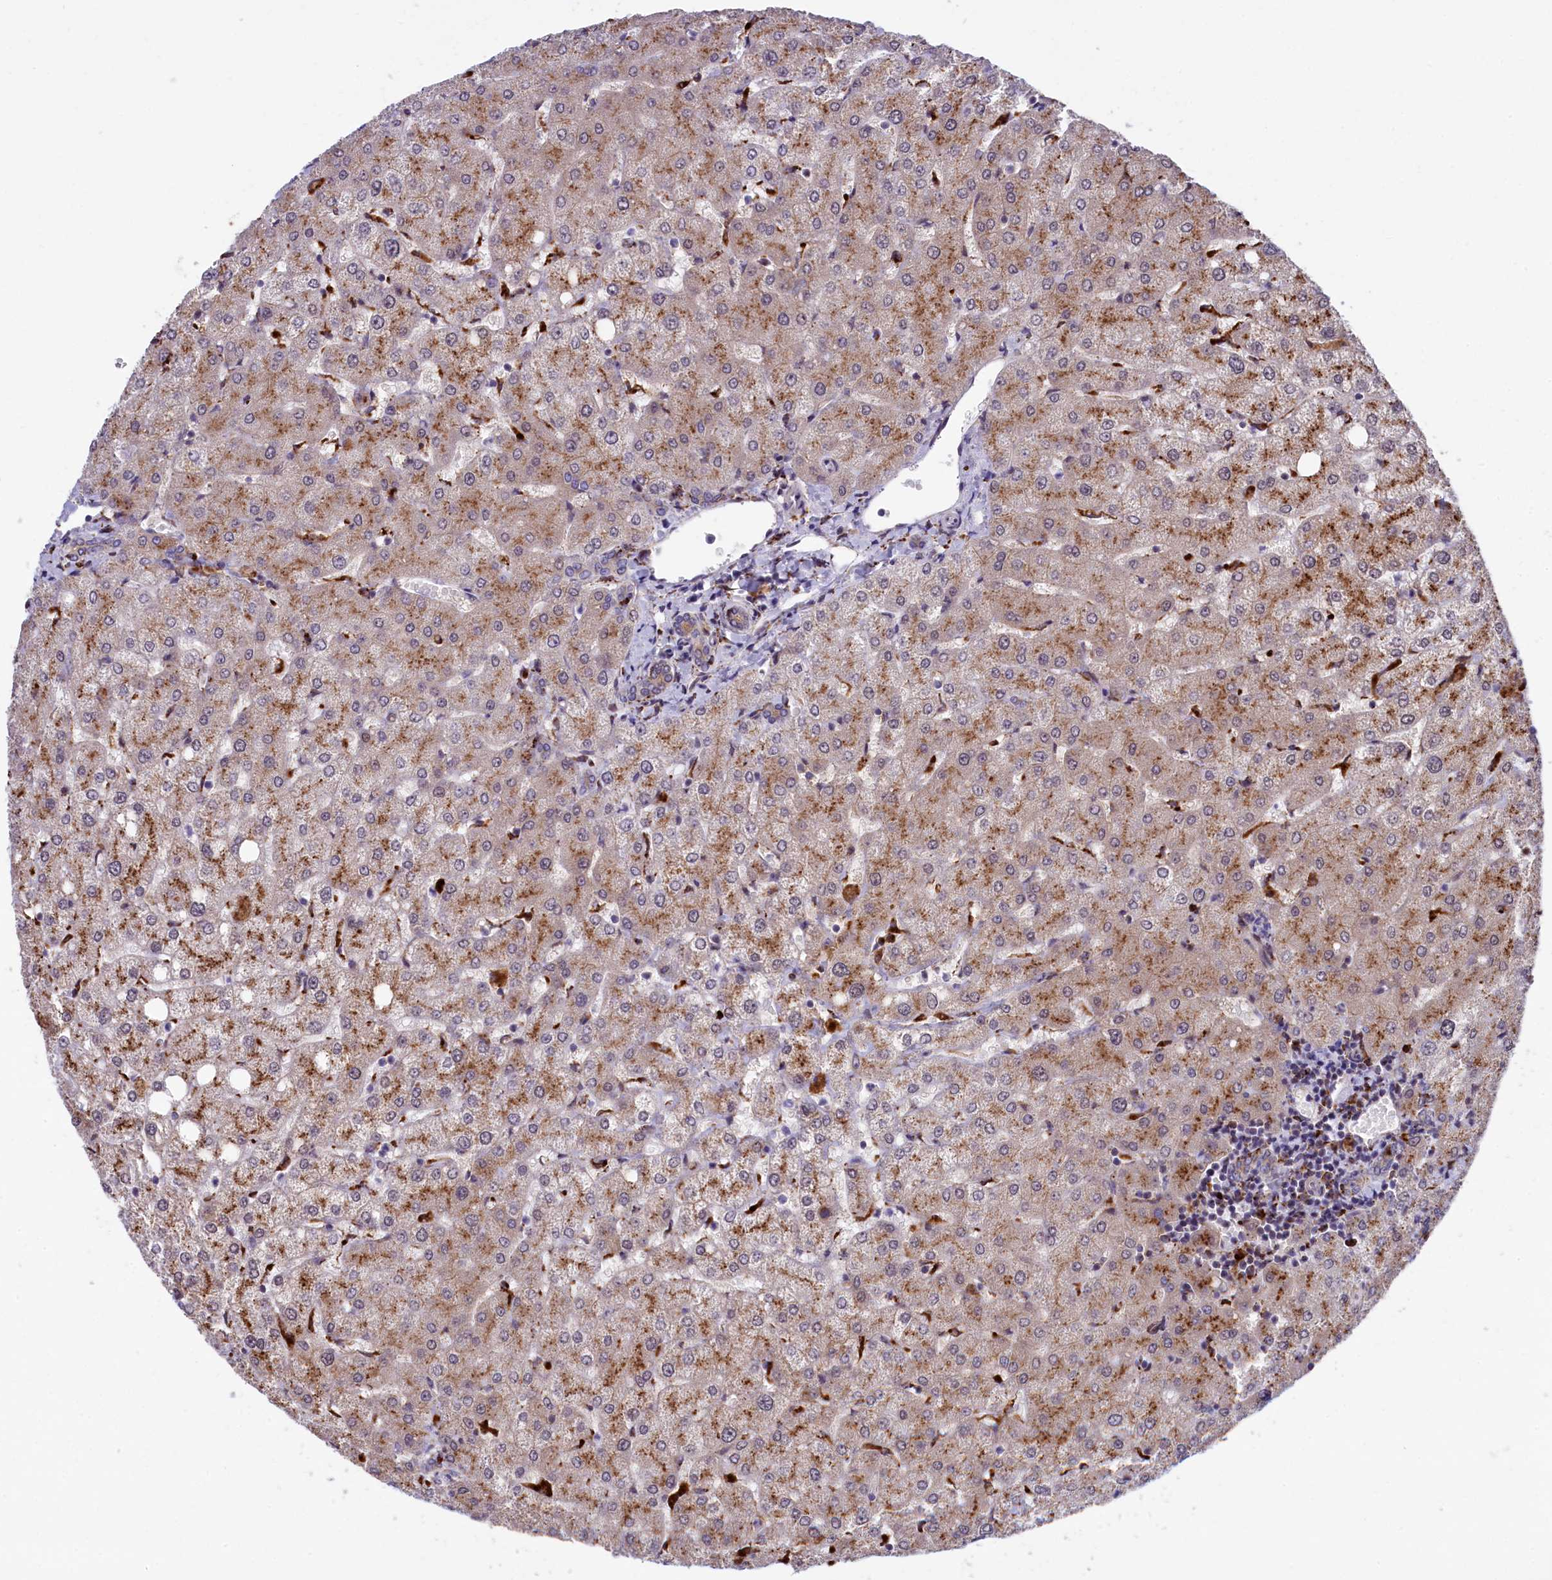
{"staining": {"intensity": "weak", "quantity": ">75%", "location": "cytoplasmic/membranous"}, "tissue": "liver", "cell_type": "Cholangiocytes", "image_type": "normal", "snomed": [{"axis": "morphology", "description": "Normal tissue, NOS"}, {"axis": "topography", "description": "Liver"}], "caption": "A brown stain shows weak cytoplasmic/membranous positivity of a protein in cholangiocytes of unremarkable human liver.", "gene": "MAN2B1", "patient": {"sex": "female", "age": 54}}